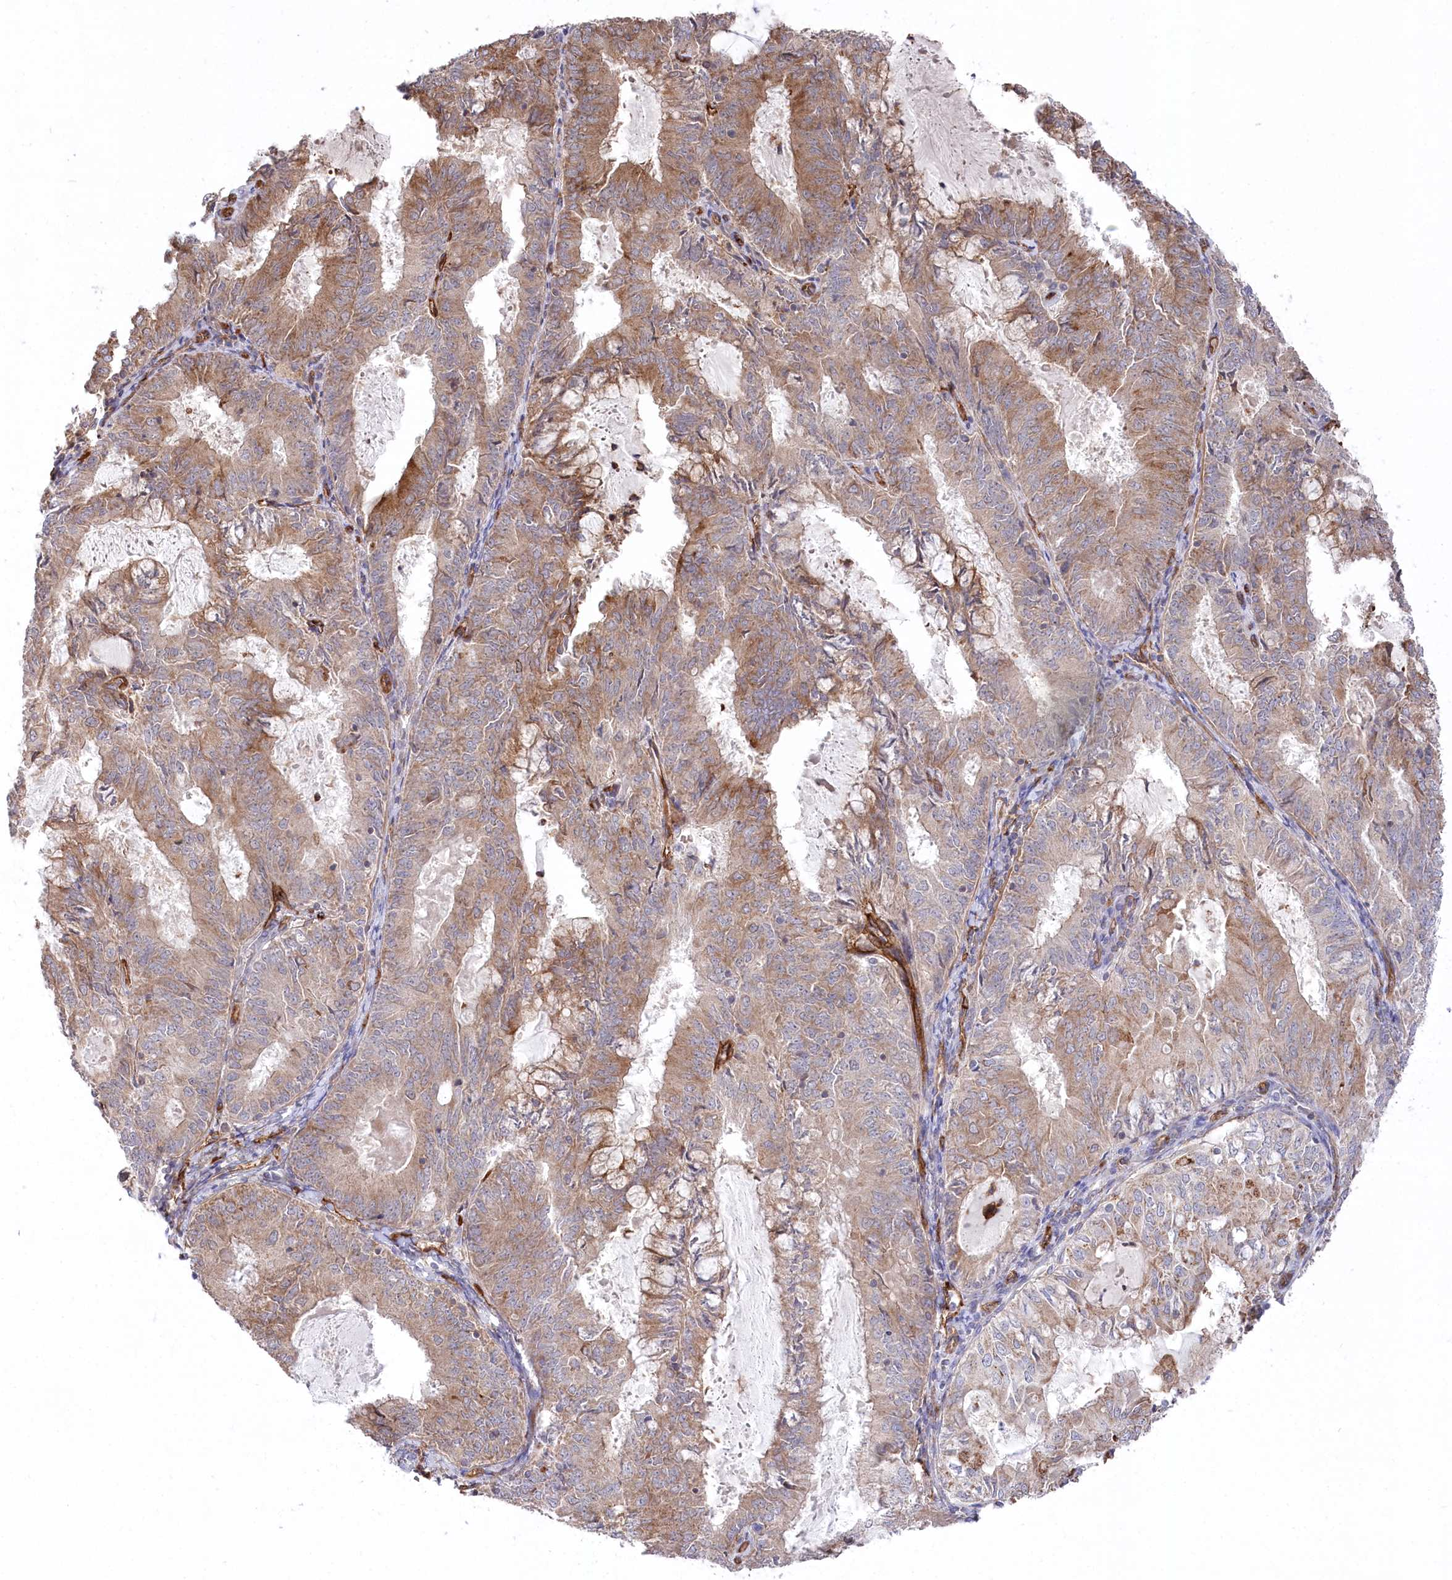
{"staining": {"intensity": "moderate", "quantity": ">75%", "location": "cytoplasmic/membranous"}, "tissue": "endometrial cancer", "cell_type": "Tumor cells", "image_type": "cancer", "snomed": [{"axis": "morphology", "description": "Adenocarcinoma, NOS"}, {"axis": "topography", "description": "Endometrium"}], "caption": "A histopathology image showing moderate cytoplasmic/membranous staining in approximately >75% of tumor cells in endometrial cancer (adenocarcinoma), as visualized by brown immunohistochemical staining.", "gene": "MTPAP", "patient": {"sex": "female", "age": 57}}